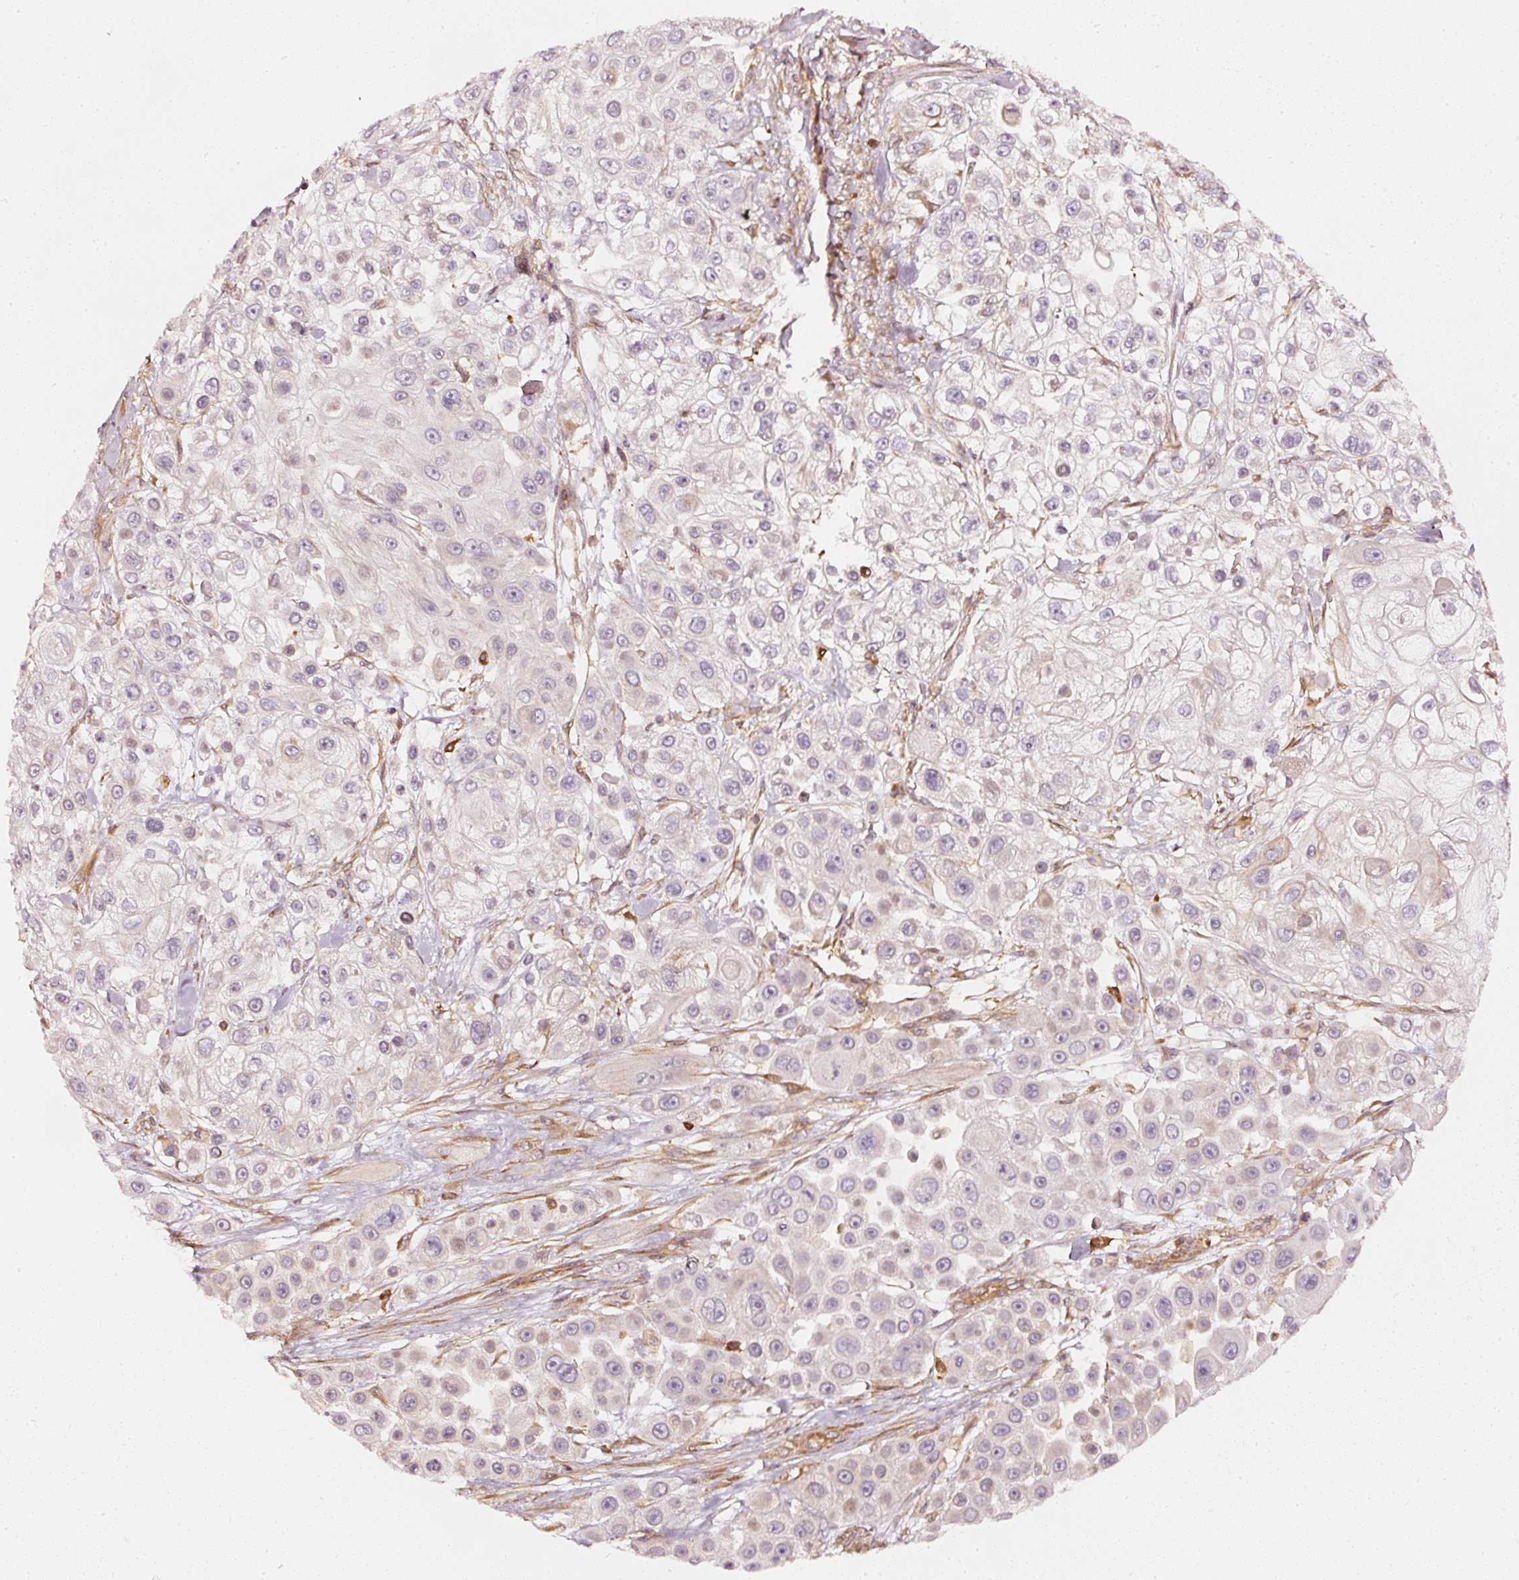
{"staining": {"intensity": "negative", "quantity": "none", "location": "none"}, "tissue": "skin cancer", "cell_type": "Tumor cells", "image_type": "cancer", "snomed": [{"axis": "morphology", "description": "Squamous cell carcinoma, NOS"}, {"axis": "topography", "description": "Skin"}], "caption": "Immunohistochemistry image of neoplastic tissue: skin cancer (squamous cell carcinoma) stained with DAB (3,3'-diaminobenzidine) exhibits no significant protein positivity in tumor cells. Brightfield microscopy of immunohistochemistry (IHC) stained with DAB (brown) and hematoxylin (blue), captured at high magnification.", "gene": "ASMTL", "patient": {"sex": "male", "age": 67}}